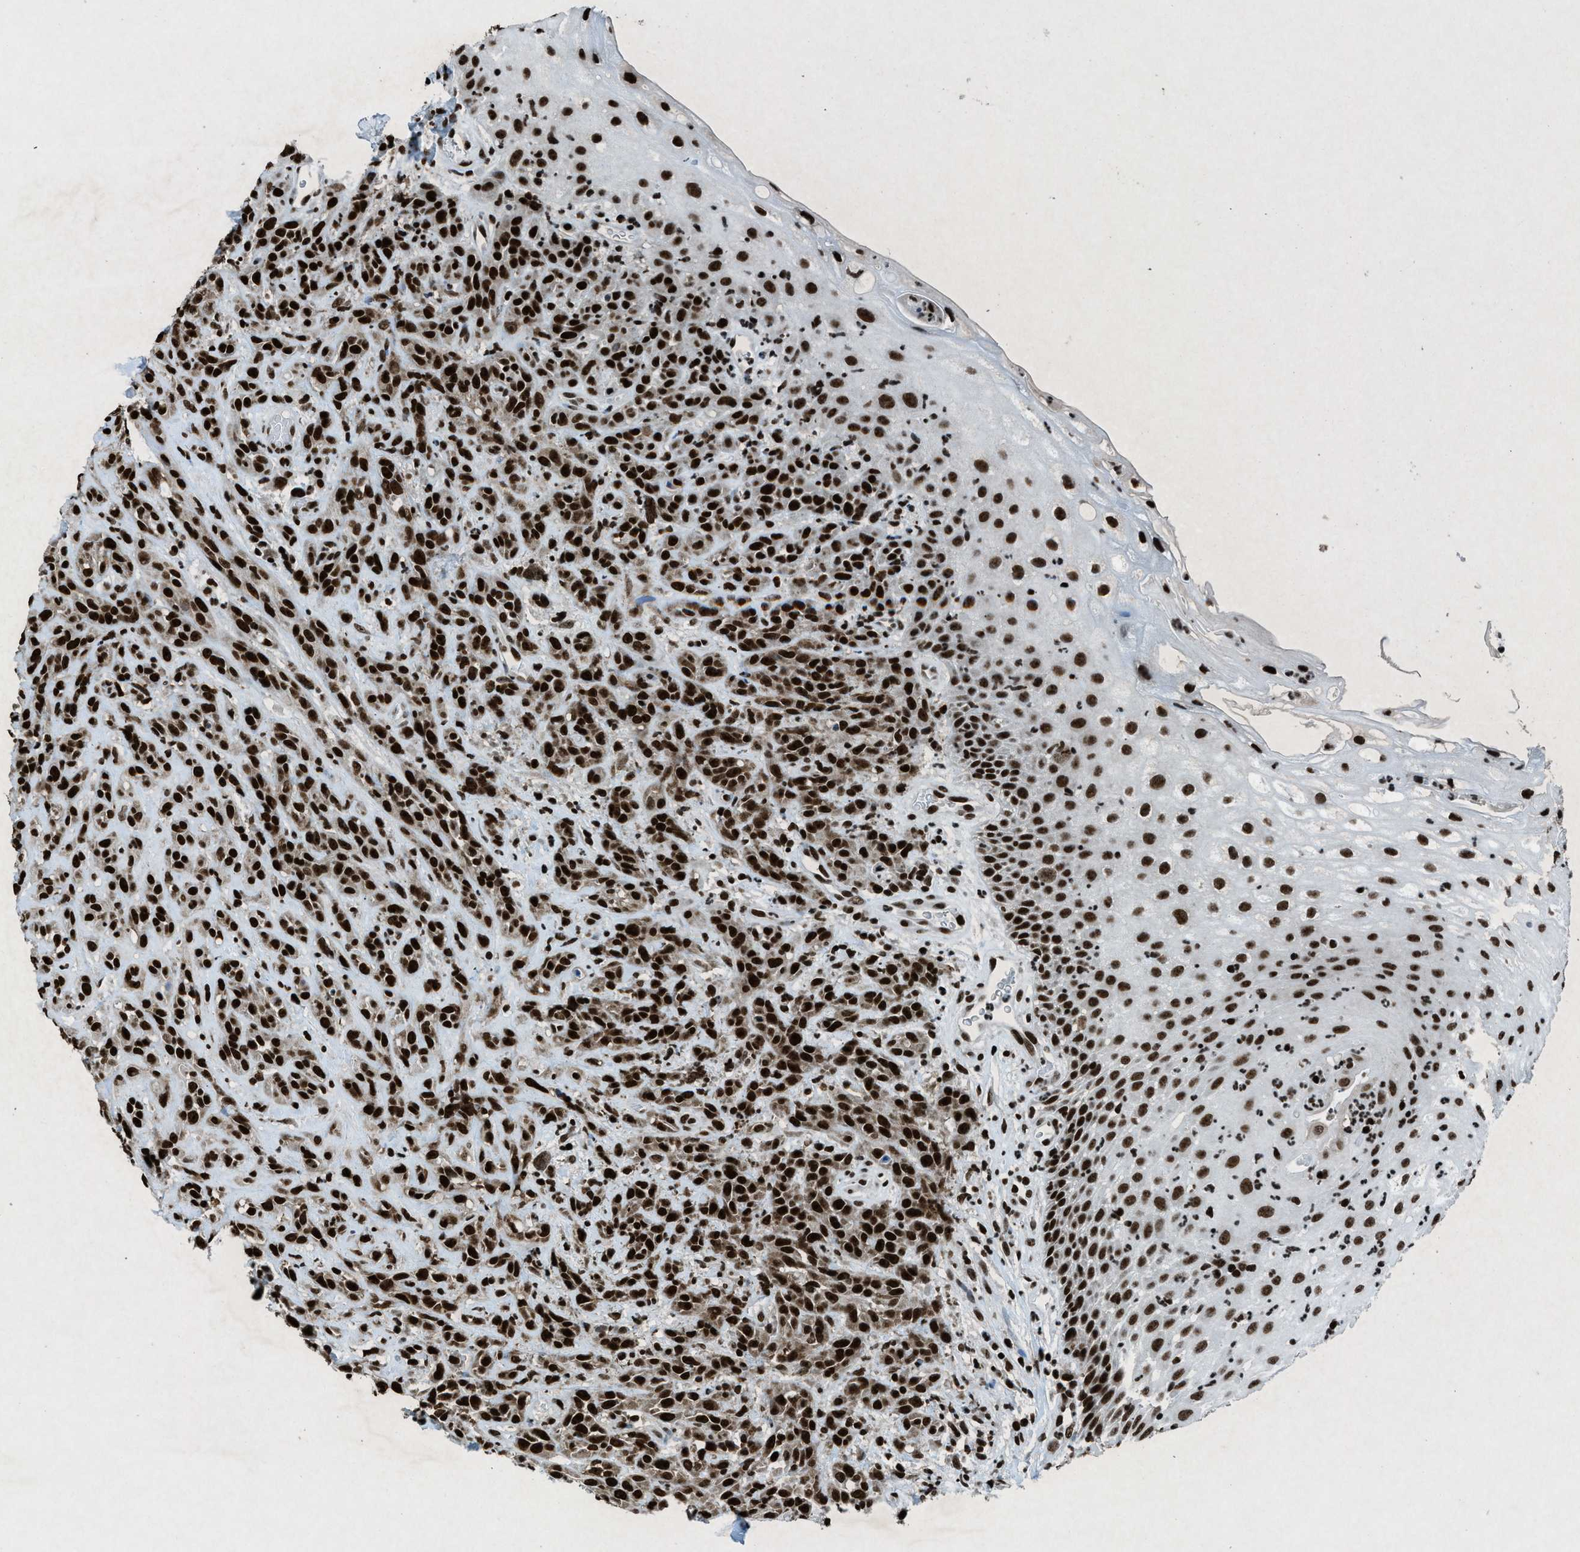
{"staining": {"intensity": "strong", "quantity": ">75%", "location": "nuclear"}, "tissue": "head and neck cancer", "cell_type": "Tumor cells", "image_type": "cancer", "snomed": [{"axis": "morphology", "description": "Normal tissue, NOS"}, {"axis": "morphology", "description": "Squamous cell carcinoma, NOS"}, {"axis": "topography", "description": "Cartilage tissue"}, {"axis": "topography", "description": "Head-Neck"}], "caption": "This micrograph displays head and neck cancer (squamous cell carcinoma) stained with immunohistochemistry (IHC) to label a protein in brown. The nuclear of tumor cells show strong positivity for the protein. Nuclei are counter-stained blue.", "gene": "NXF1", "patient": {"sex": "male", "age": 62}}